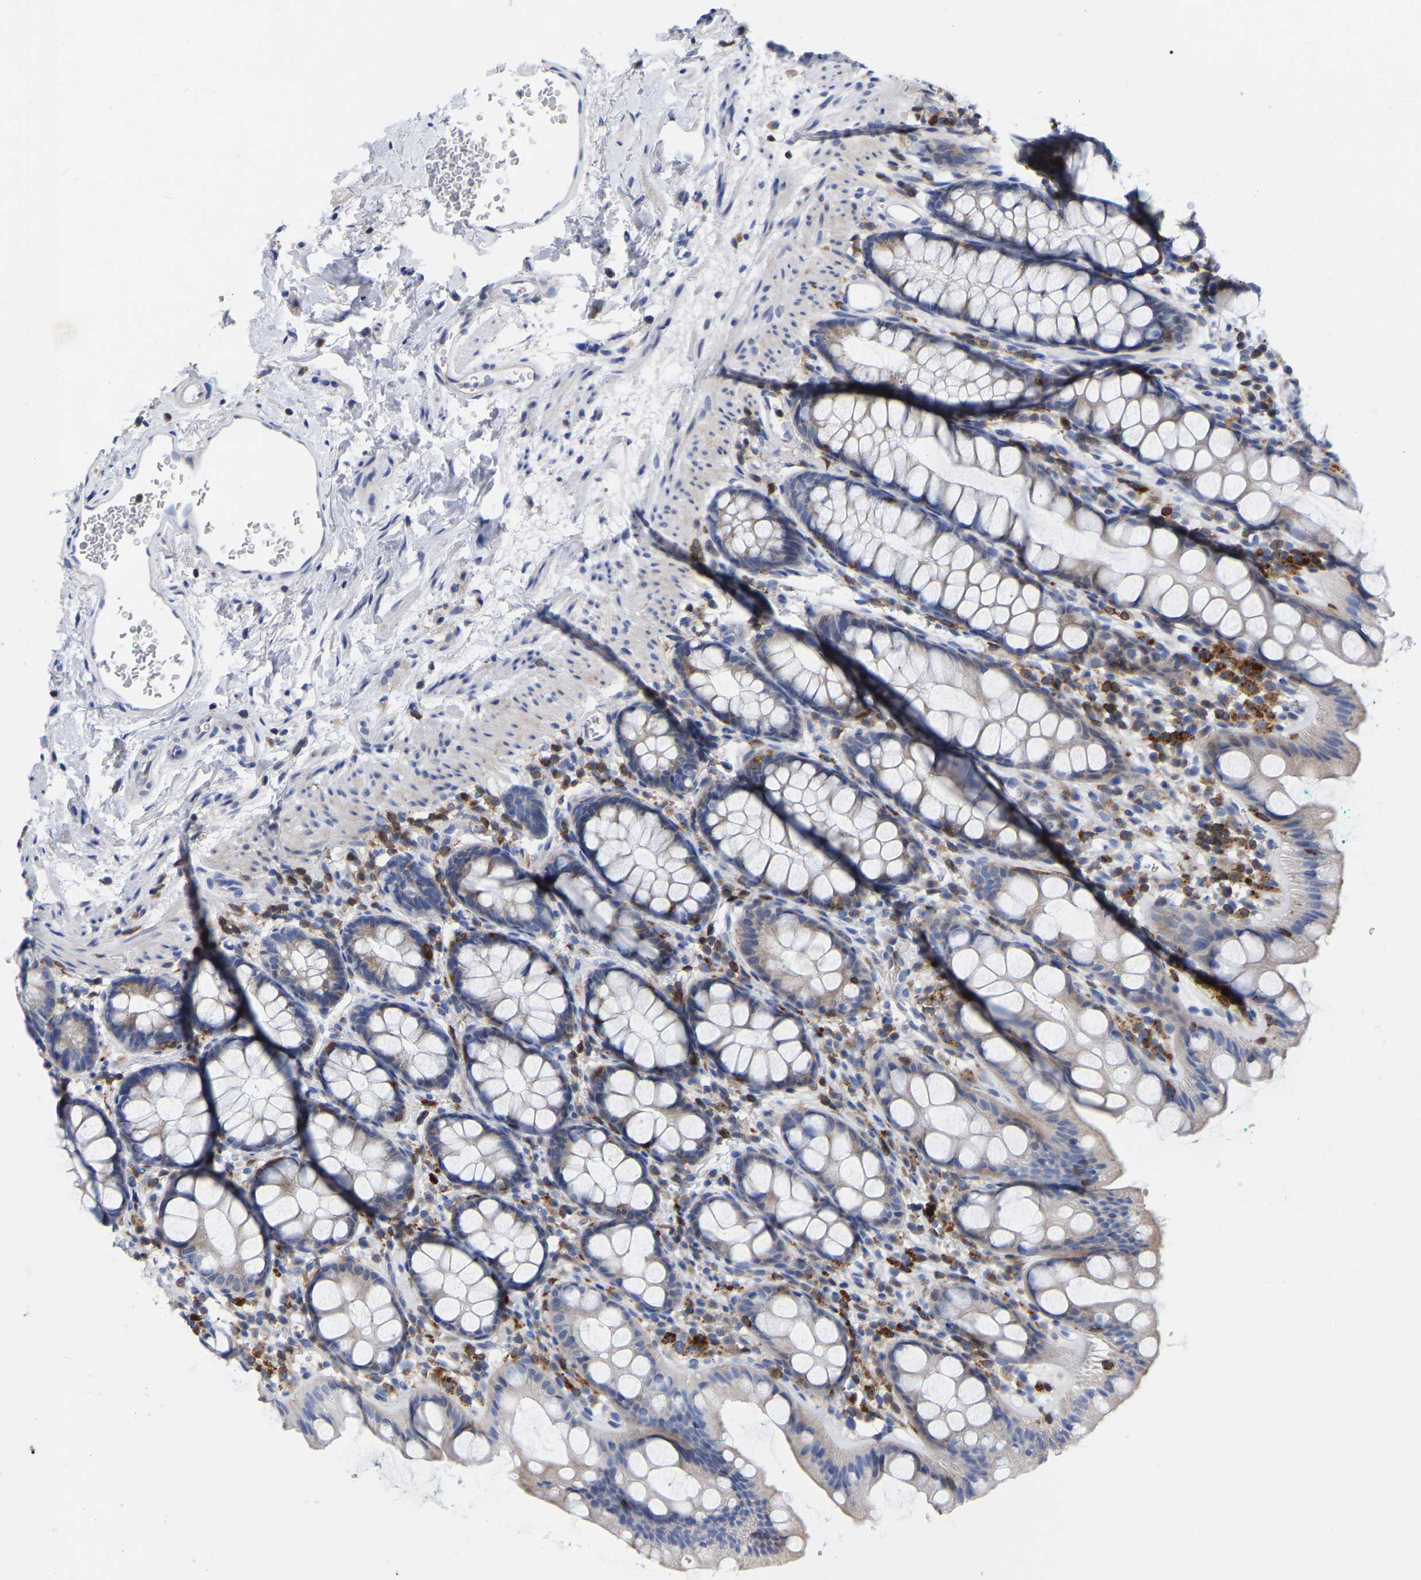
{"staining": {"intensity": "weak", "quantity": "25%-75%", "location": "cytoplasmic/membranous"}, "tissue": "rectum", "cell_type": "Glandular cells", "image_type": "normal", "snomed": [{"axis": "morphology", "description": "Normal tissue, NOS"}, {"axis": "topography", "description": "Rectum"}], "caption": "Weak cytoplasmic/membranous protein staining is appreciated in about 25%-75% of glandular cells in rectum. Immunohistochemistry (ihc) stains the protein in brown and the nuclei are stained blue.", "gene": "PTPN7", "patient": {"sex": "female", "age": 65}}